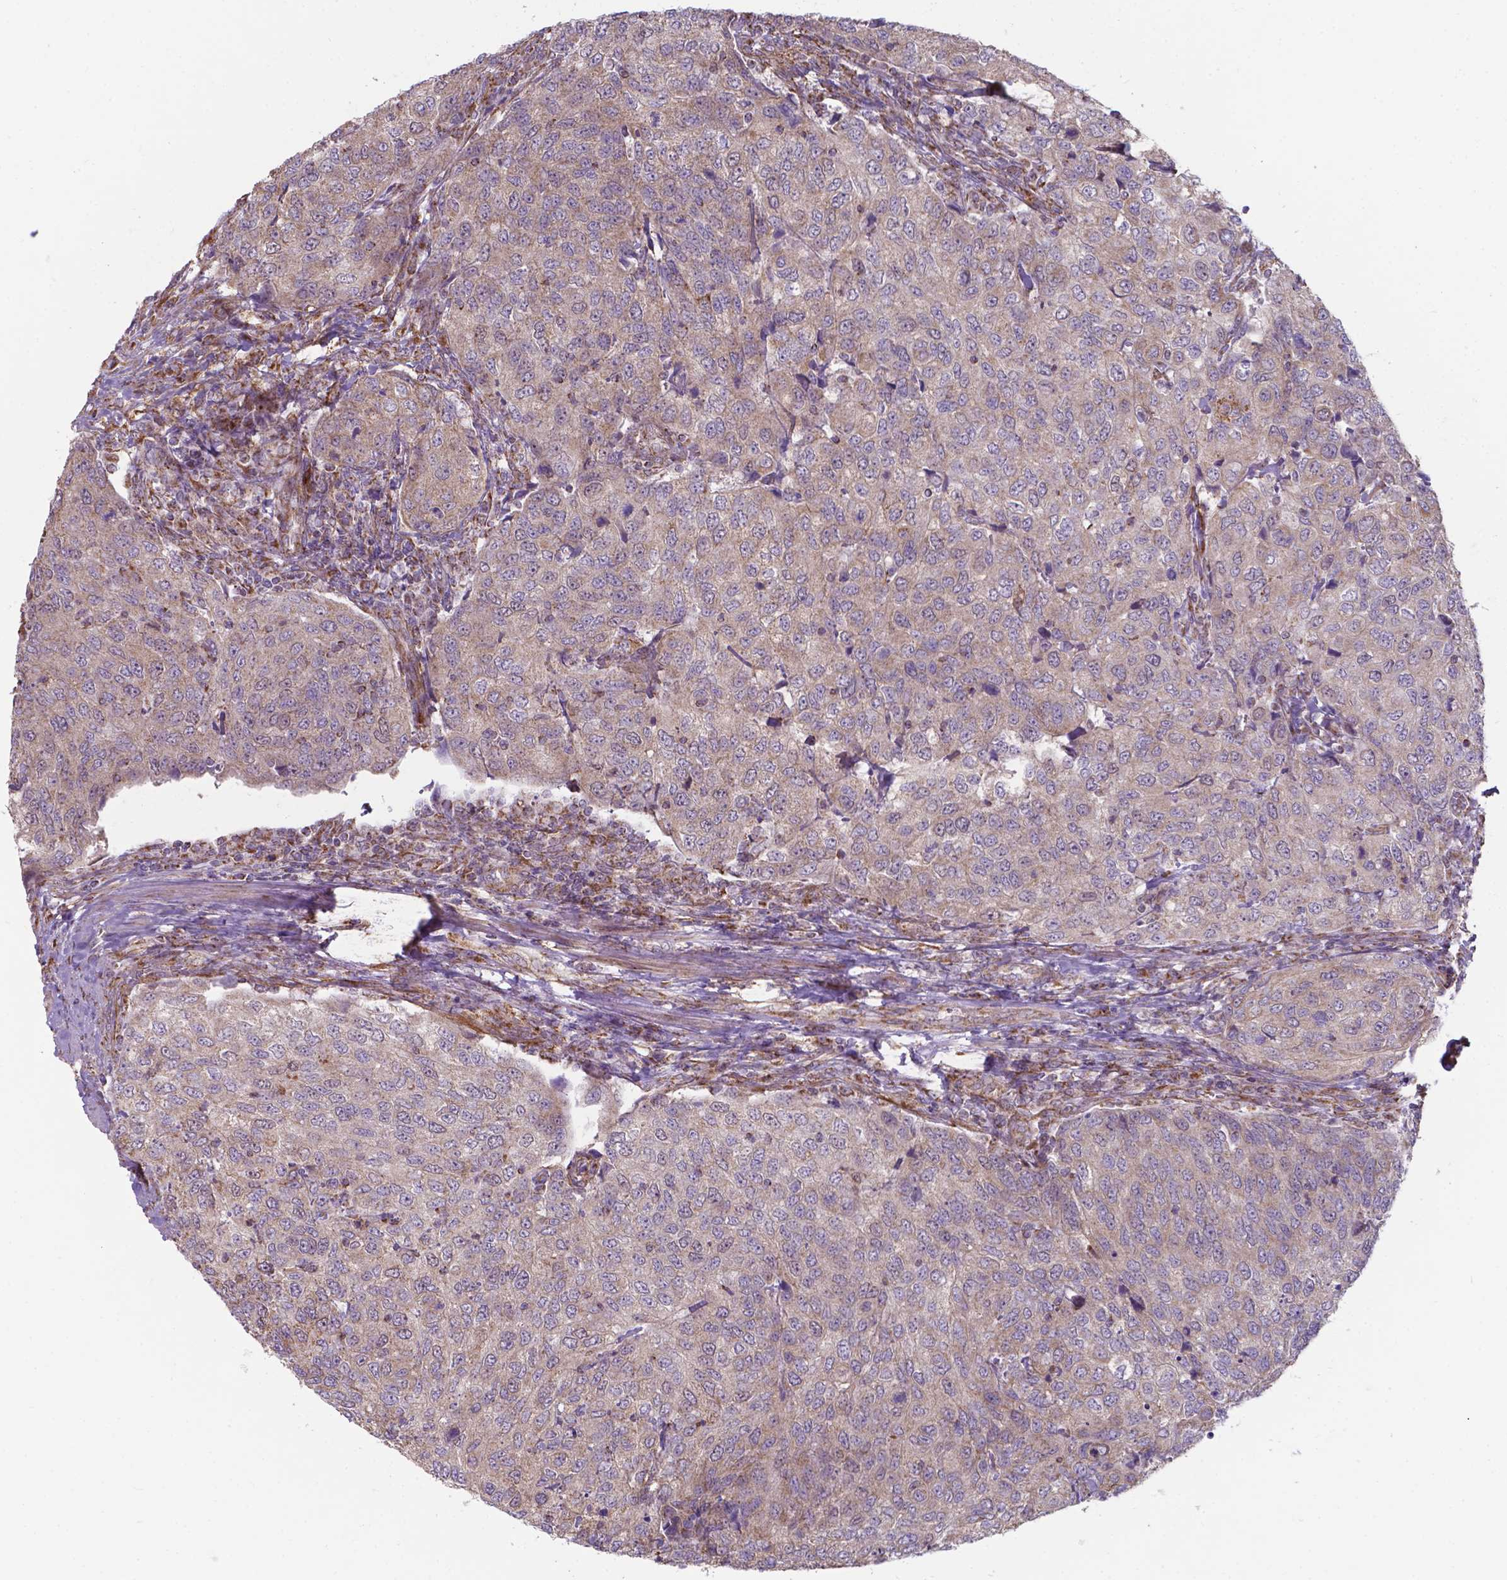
{"staining": {"intensity": "weak", "quantity": "<25%", "location": "cytoplasmic/membranous"}, "tissue": "urothelial cancer", "cell_type": "Tumor cells", "image_type": "cancer", "snomed": [{"axis": "morphology", "description": "Urothelial carcinoma, High grade"}, {"axis": "topography", "description": "Urinary bladder"}], "caption": "Urothelial cancer was stained to show a protein in brown. There is no significant staining in tumor cells. The staining is performed using DAB (3,3'-diaminobenzidine) brown chromogen with nuclei counter-stained in using hematoxylin.", "gene": "FAM114A1", "patient": {"sex": "female", "age": 78}}